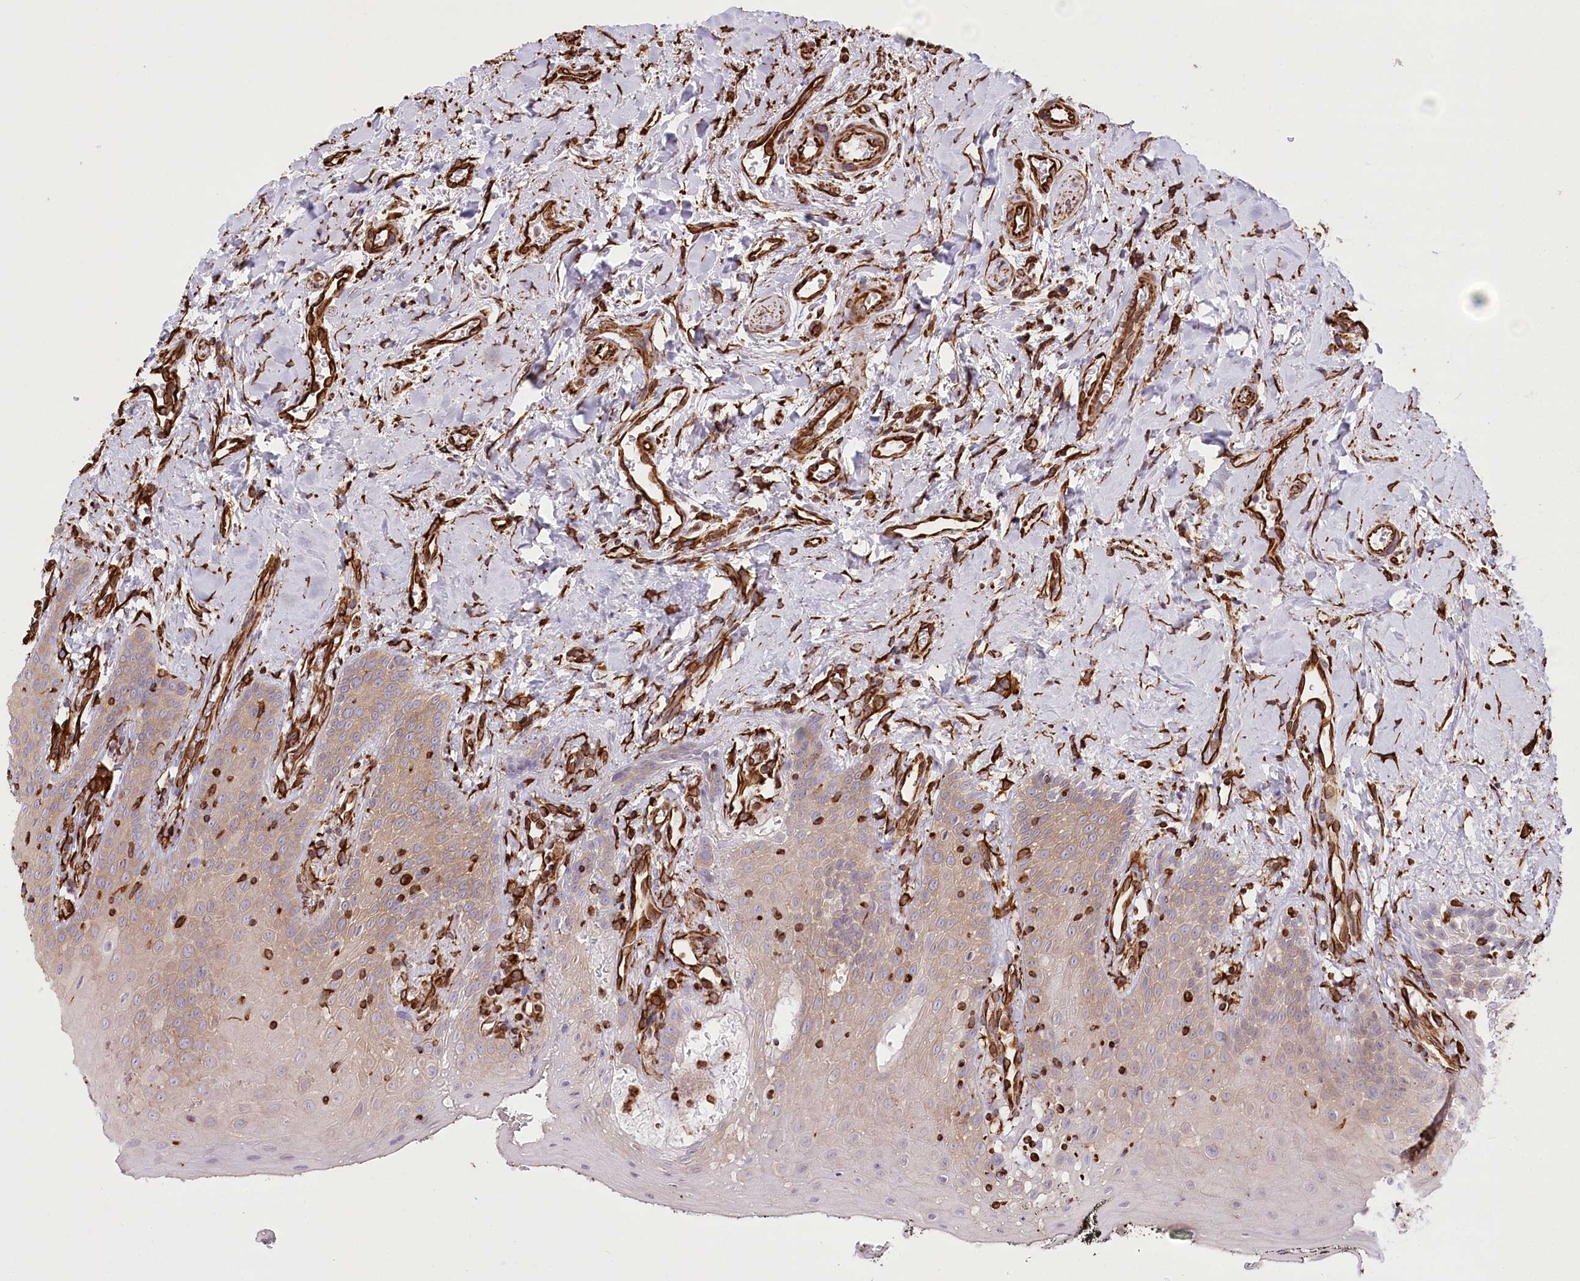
{"staining": {"intensity": "moderate", "quantity": ">75%", "location": "cytoplasmic/membranous"}, "tissue": "oral mucosa", "cell_type": "Squamous epithelial cells", "image_type": "normal", "snomed": [{"axis": "morphology", "description": "Normal tissue, NOS"}, {"axis": "topography", "description": "Oral tissue"}], "caption": "Unremarkable oral mucosa demonstrates moderate cytoplasmic/membranous staining in about >75% of squamous epithelial cells, visualized by immunohistochemistry.", "gene": "TTC1", "patient": {"sex": "male", "age": 74}}